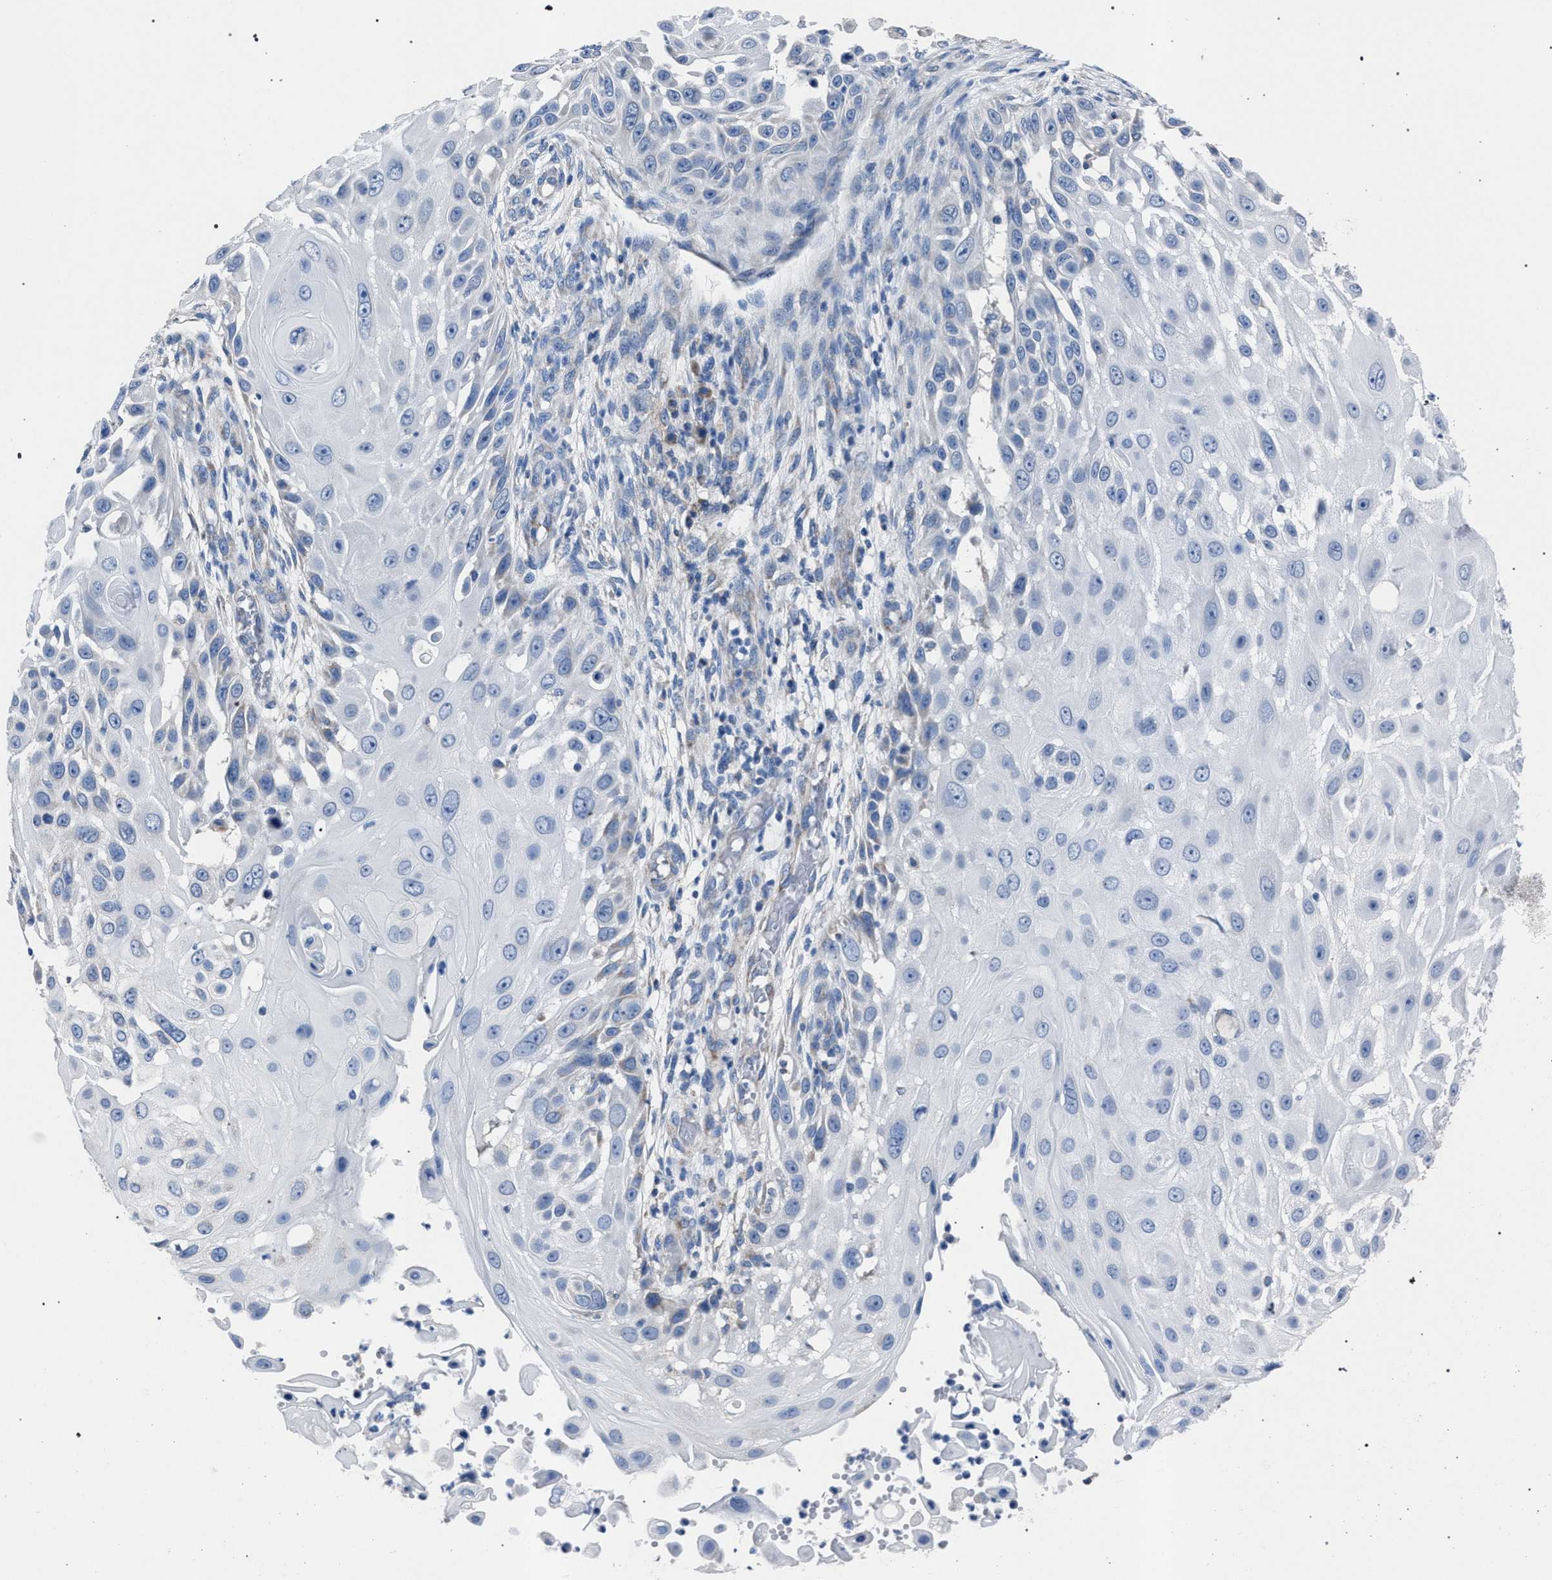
{"staining": {"intensity": "negative", "quantity": "none", "location": "none"}, "tissue": "skin cancer", "cell_type": "Tumor cells", "image_type": "cancer", "snomed": [{"axis": "morphology", "description": "Squamous cell carcinoma, NOS"}, {"axis": "topography", "description": "Skin"}], "caption": "Immunohistochemical staining of skin cancer (squamous cell carcinoma) shows no significant positivity in tumor cells.", "gene": "CRYZ", "patient": {"sex": "female", "age": 44}}